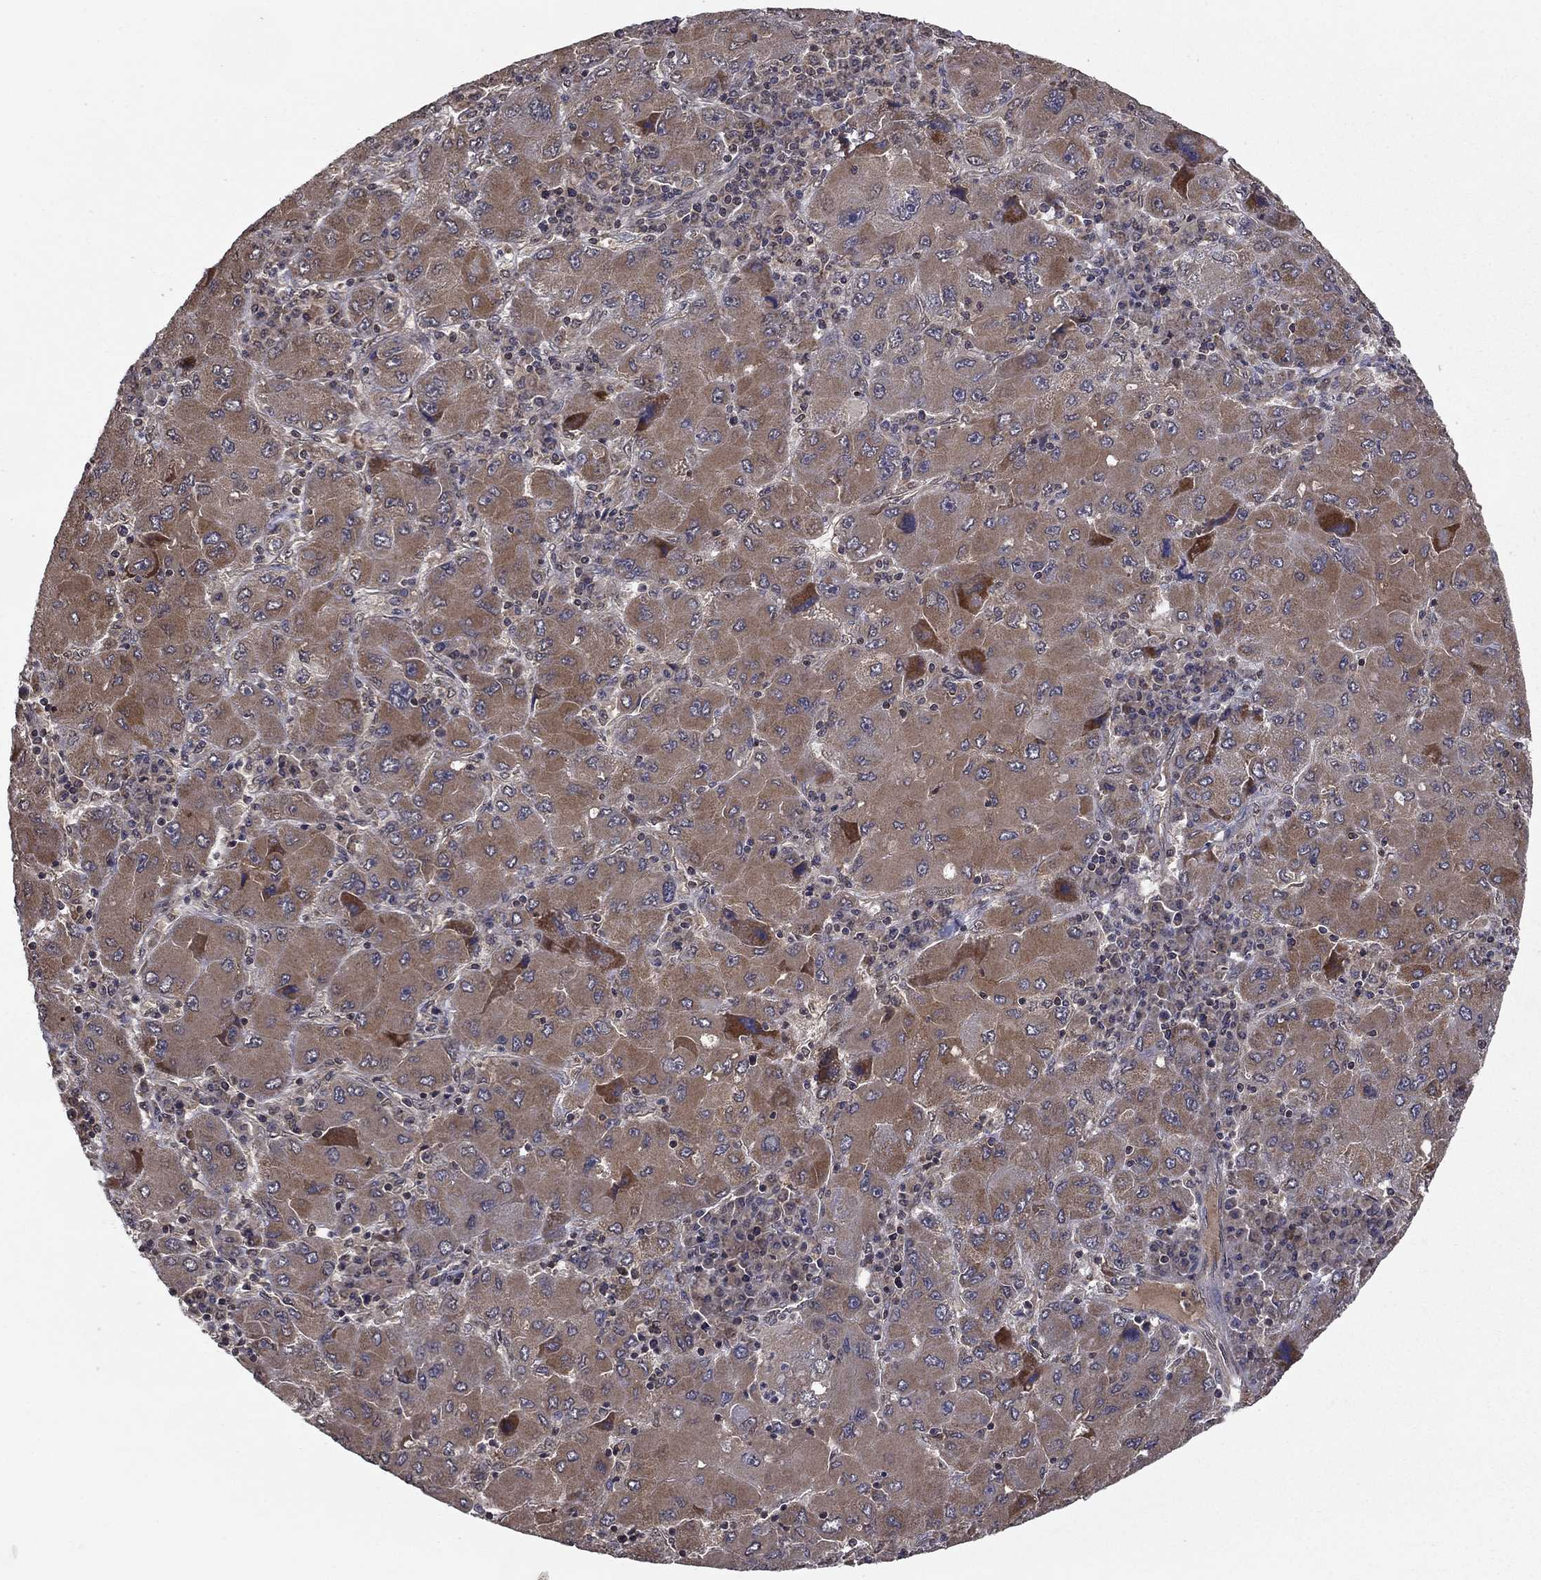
{"staining": {"intensity": "weak", "quantity": "25%-75%", "location": "cytoplasmic/membranous"}, "tissue": "liver cancer", "cell_type": "Tumor cells", "image_type": "cancer", "snomed": [{"axis": "morphology", "description": "Carcinoma, Hepatocellular, NOS"}, {"axis": "topography", "description": "Liver"}], "caption": "This is an image of immunohistochemistry staining of liver cancer (hepatocellular carcinoma), which shows weak staining in the cytoplasmic/membranous of tumor cells.", "gene": "SLC2A13", "patient": {"sex": "male", "age": 75}}